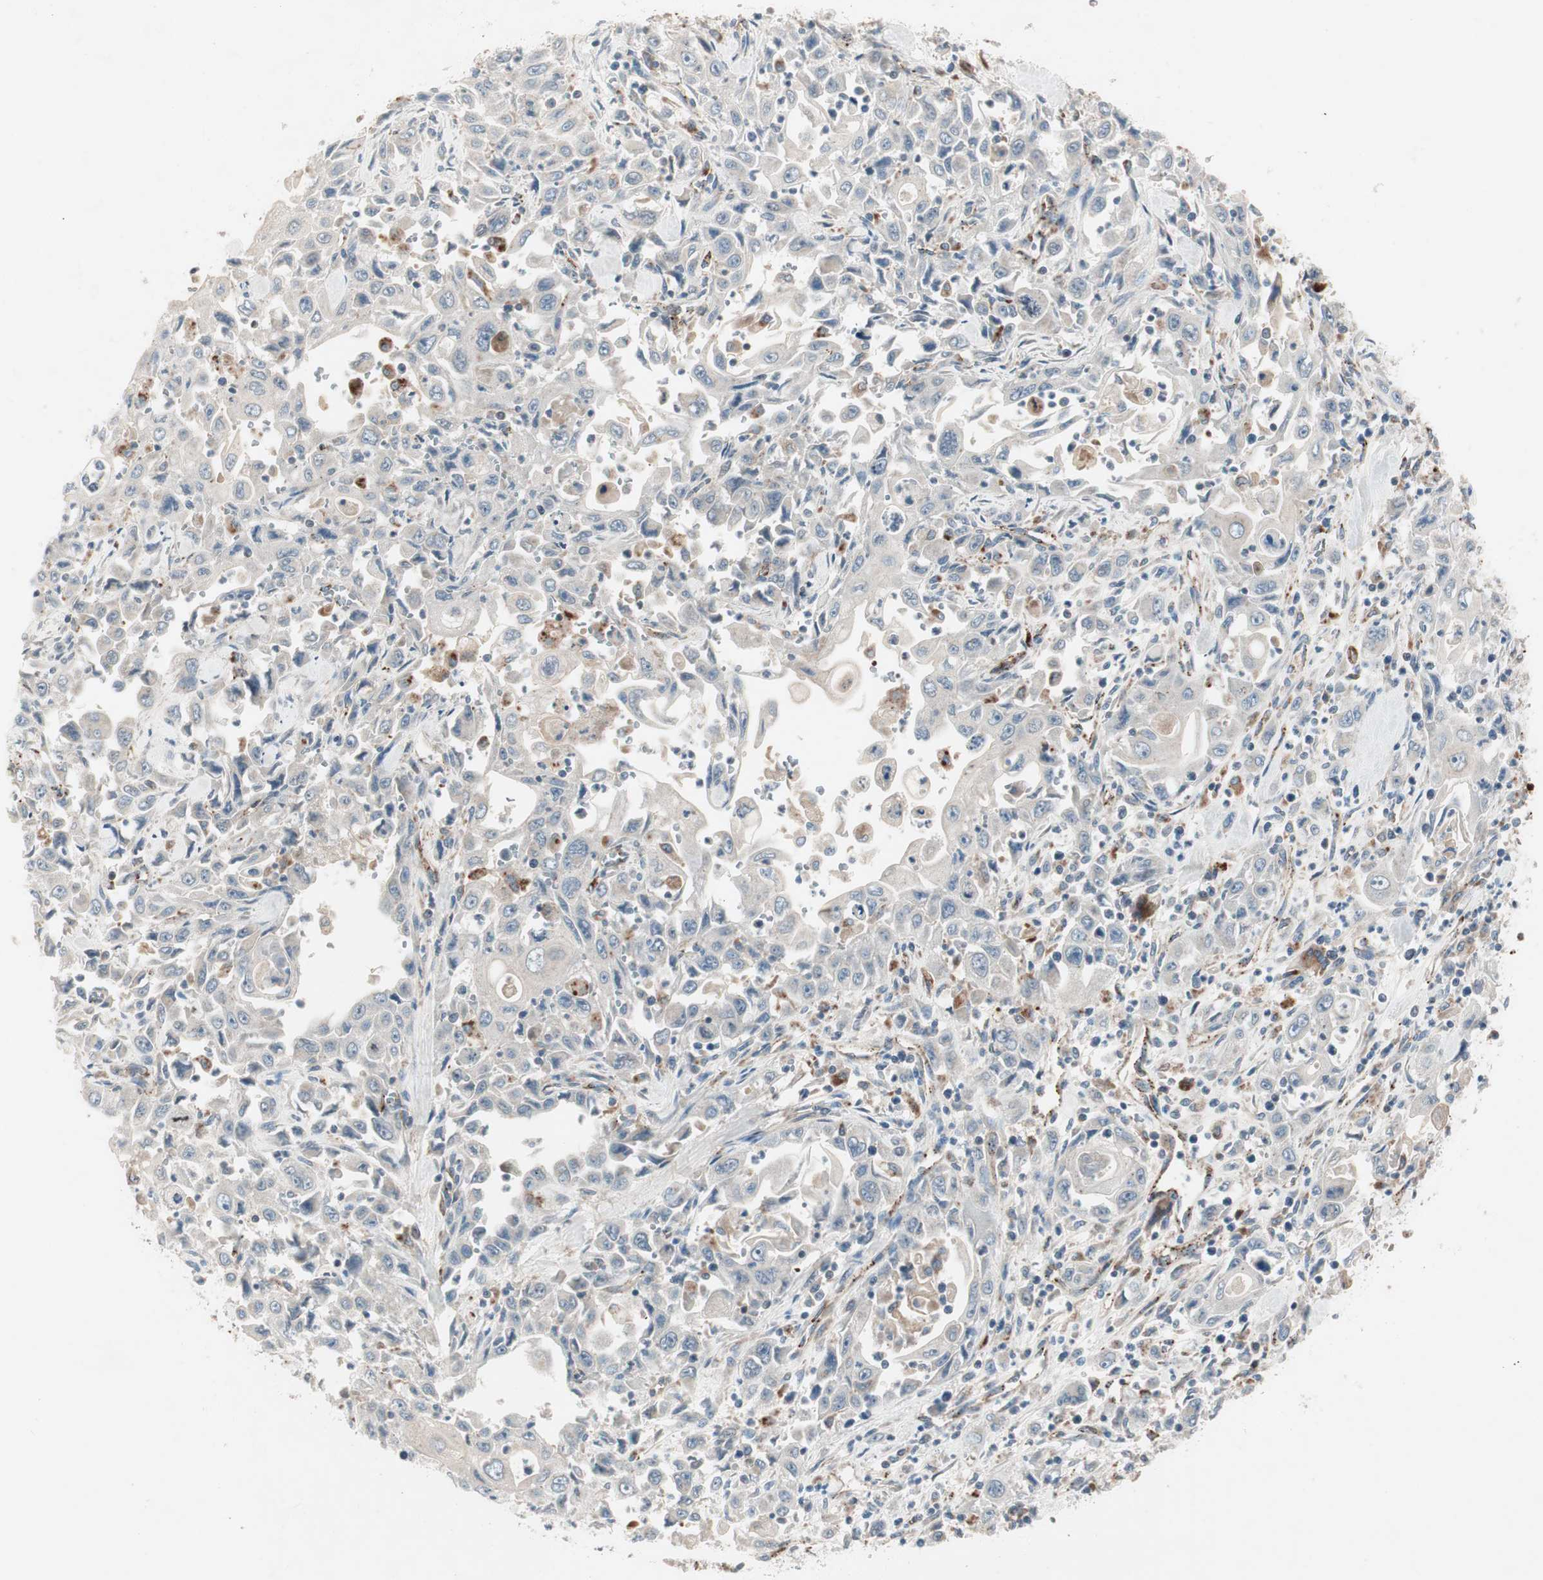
{"staining": {"intensity": "moderate", "quantity": "<25%", "location": "cytoplasmic/membranous"}, "tissue": "pancreatic cancer", "cell_type": "Tumor cells", "image_type": "cancer", "snomed": [{"axis": "morphology", "description": "Adenocarcinoma, NOS"}, {"axis": "topography", "description": "Pancreas"}], "caption": "Immunohistochemistry (IHC) image of human adenocarcinoma (pancreatic) stained for a protein (brown), which reveals low levels of moderate cytoplasmic/membranous positivity in approximately <25% of tumor cells.", "gene": "FGFR4", "patient": {"sex": "male", "age": 70}}